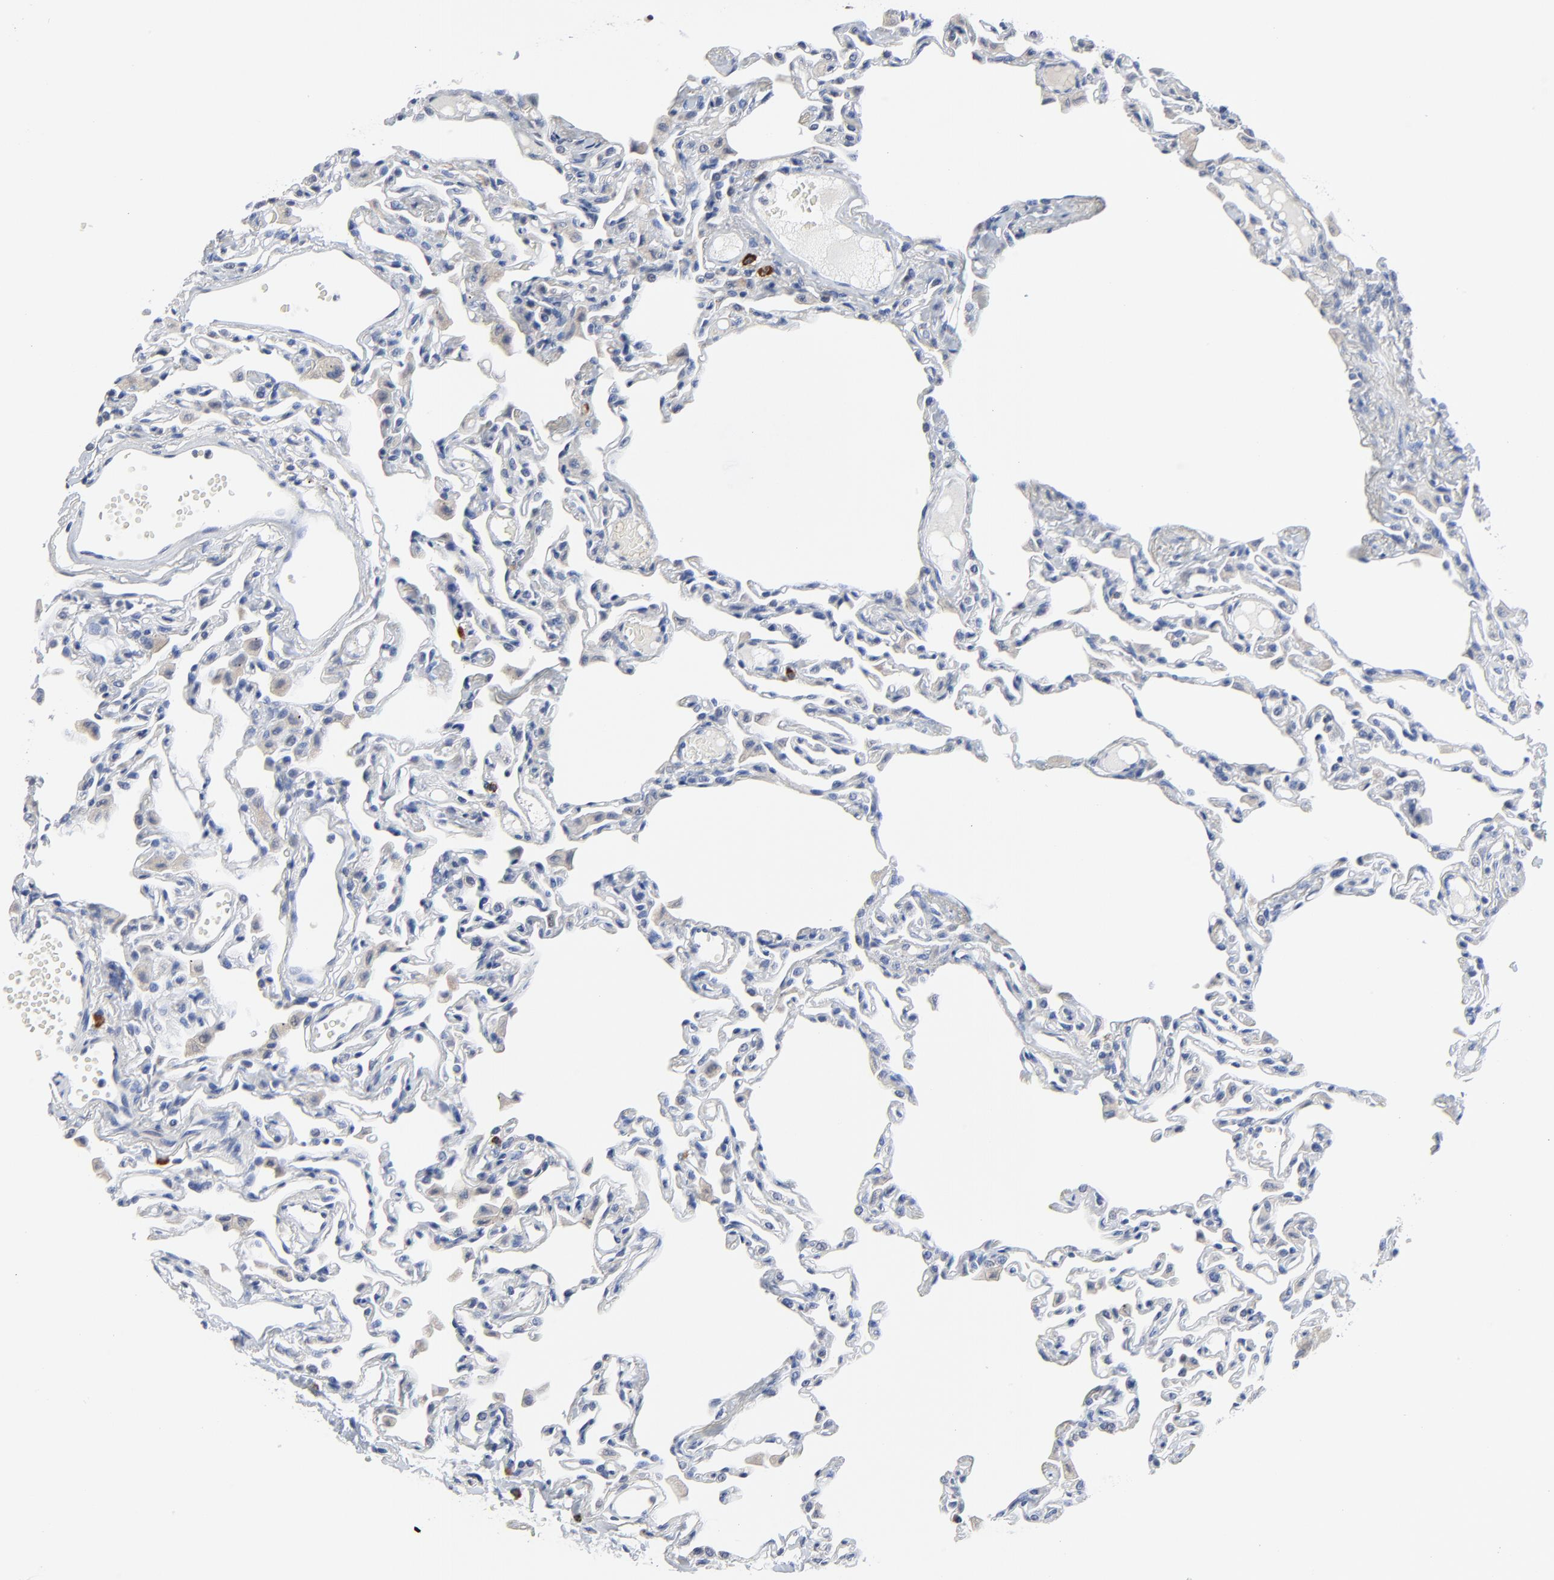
{"staining": {"intensity": "negative", "quantity": "none", "location": "none"}, "tissue": "lung", "cell_type": "Alveolar cells", "image_type": "normal", "snomed": [{"axis": "morphology", "description": "Normal tissue, NOS"}, {"axis": "topography", "description": "Lung"}], "caption": "Immunohistochemical staining of unremarkable human lung displays no significant positivity in alveolar cells.", "gene": "FBXL5", "patient": {"sex": "female", "age": 49}}